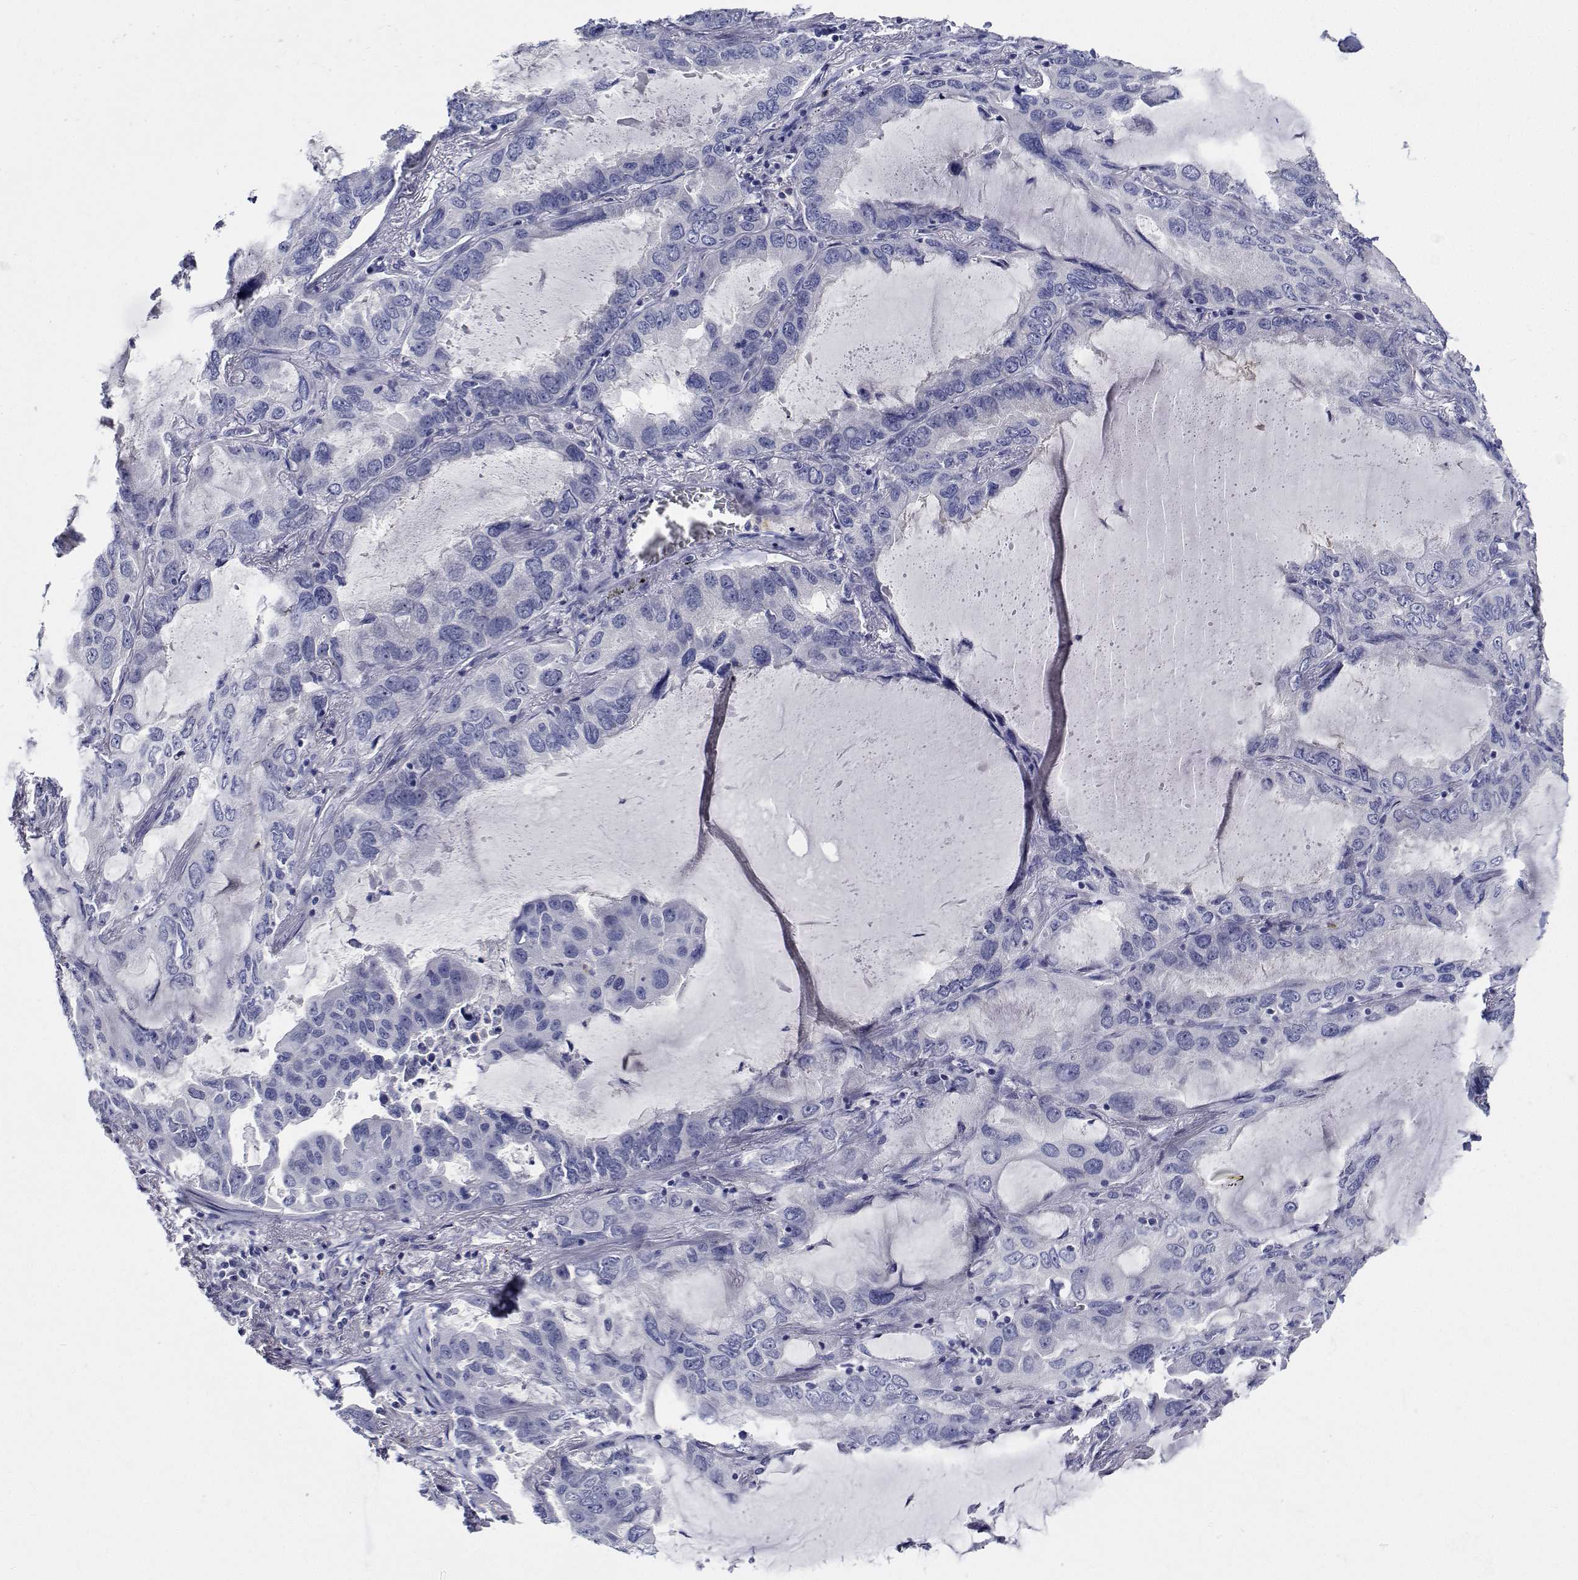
{"staining": {"intensity": "negative", "quantity": "none", "location": "none"}, "tissue": "lung cancer", "cell_type": "Tumor cells", "image_type": "cancer", "snomed": [{"axis": "morphology", "description": "Adenocarcinoma, NOS"}, {"axis": "topography", "description": "Lung"}], "caption": "There is no significant expression in tumor cells of lung cancer (adenocarcinoma).", "gene": "PLXNA4", "patient": {"sex": "male", "age": 64}}